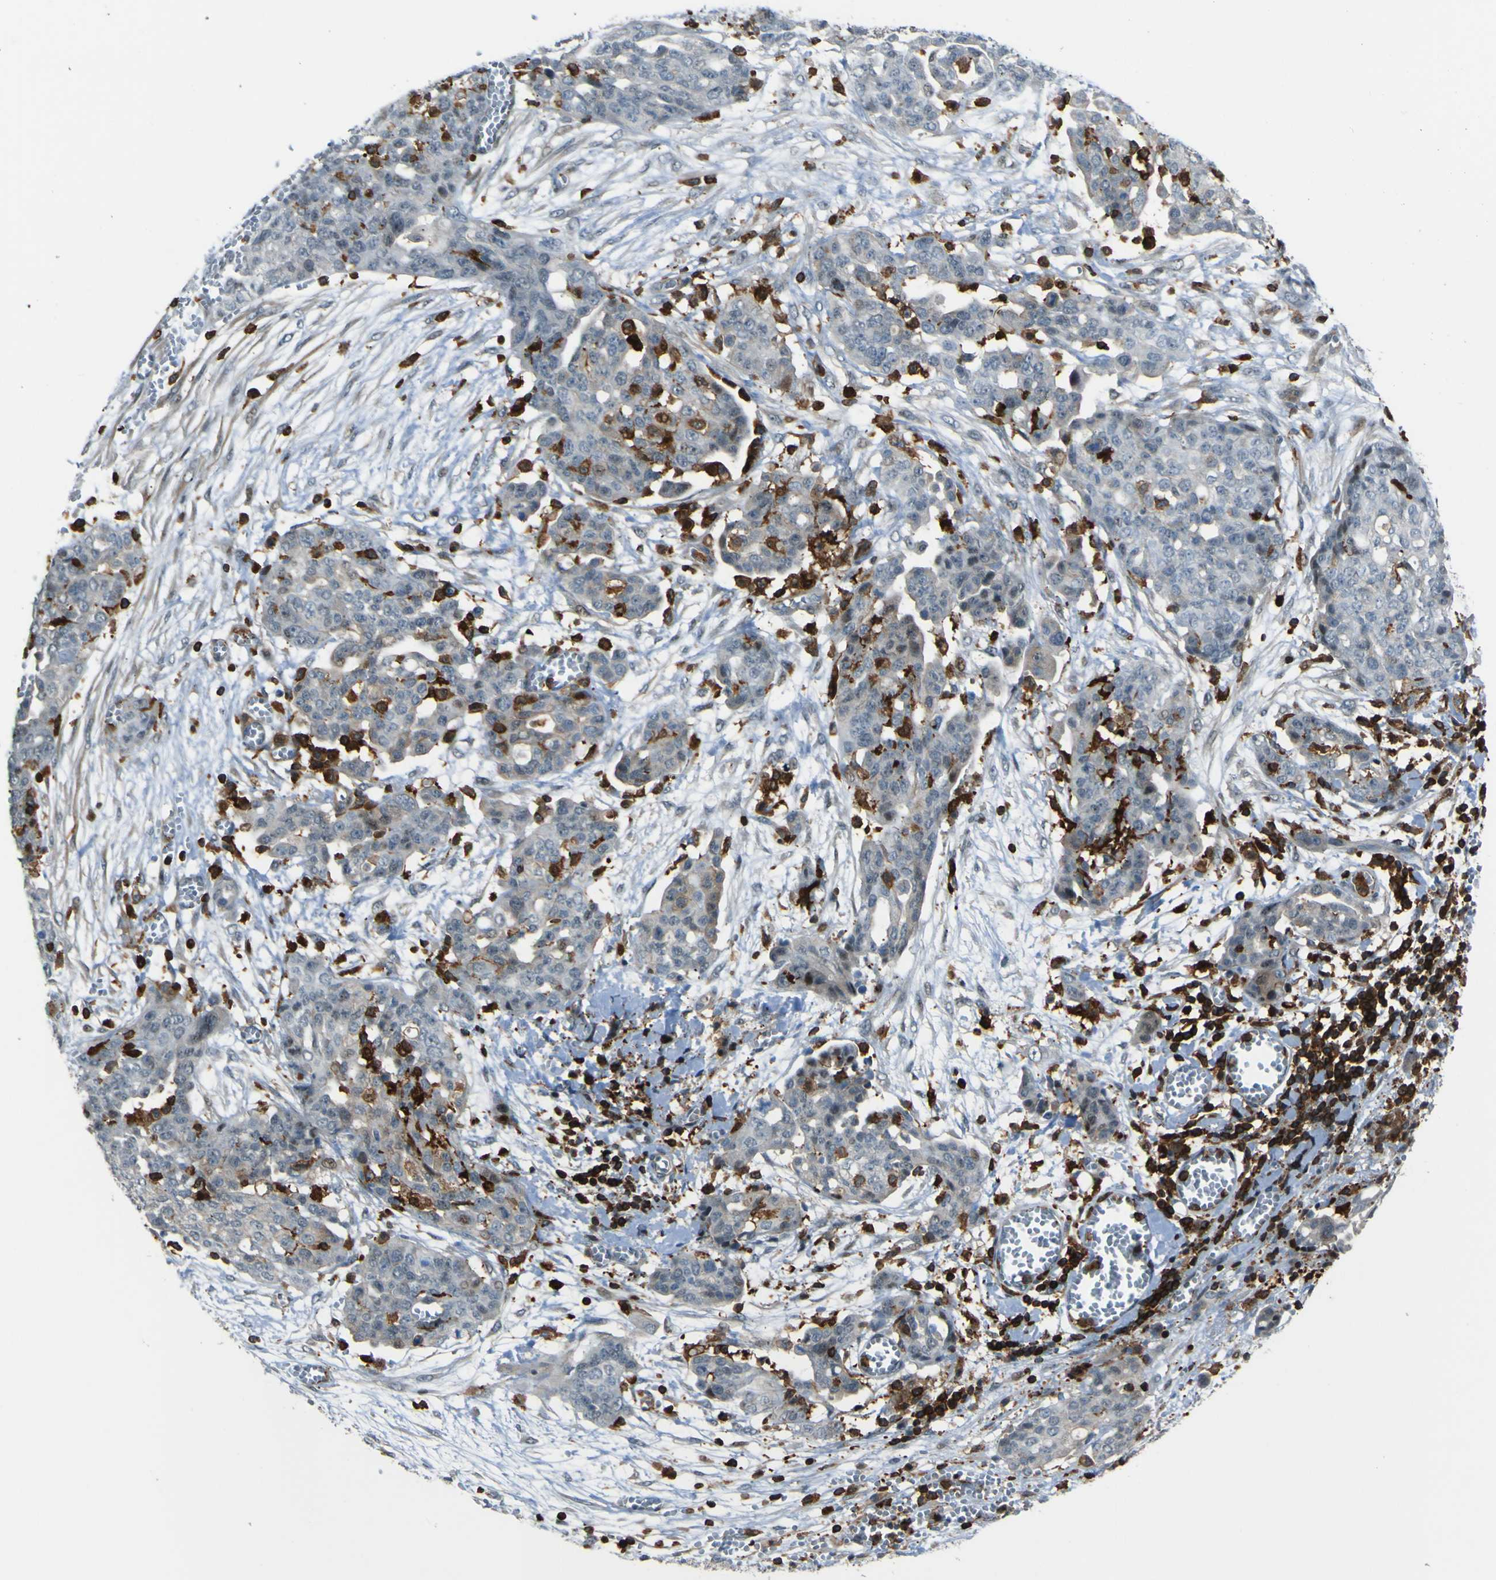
{"staining": {"intensity": "weak", "quantity": "<25%", "location": "cytoplasmic/membranous"}, "tissue": "ovarian cancer", "cell_type": "Tumor cells", "image_type": "cancer", "snomed": [{"axis": "morphology", "description": "Cystadenocarcinoma, serous, NOS"}, {"axis": "topography", "description": "Soft tissue"}, {"axis": "topography", "description": "Ovary"}], "caption": "A micrograph of human ovarian cancer is negative for staining in tumor cells.", "gene": "PCDHB5", "patient": {"sex": "female", "age": 57}}